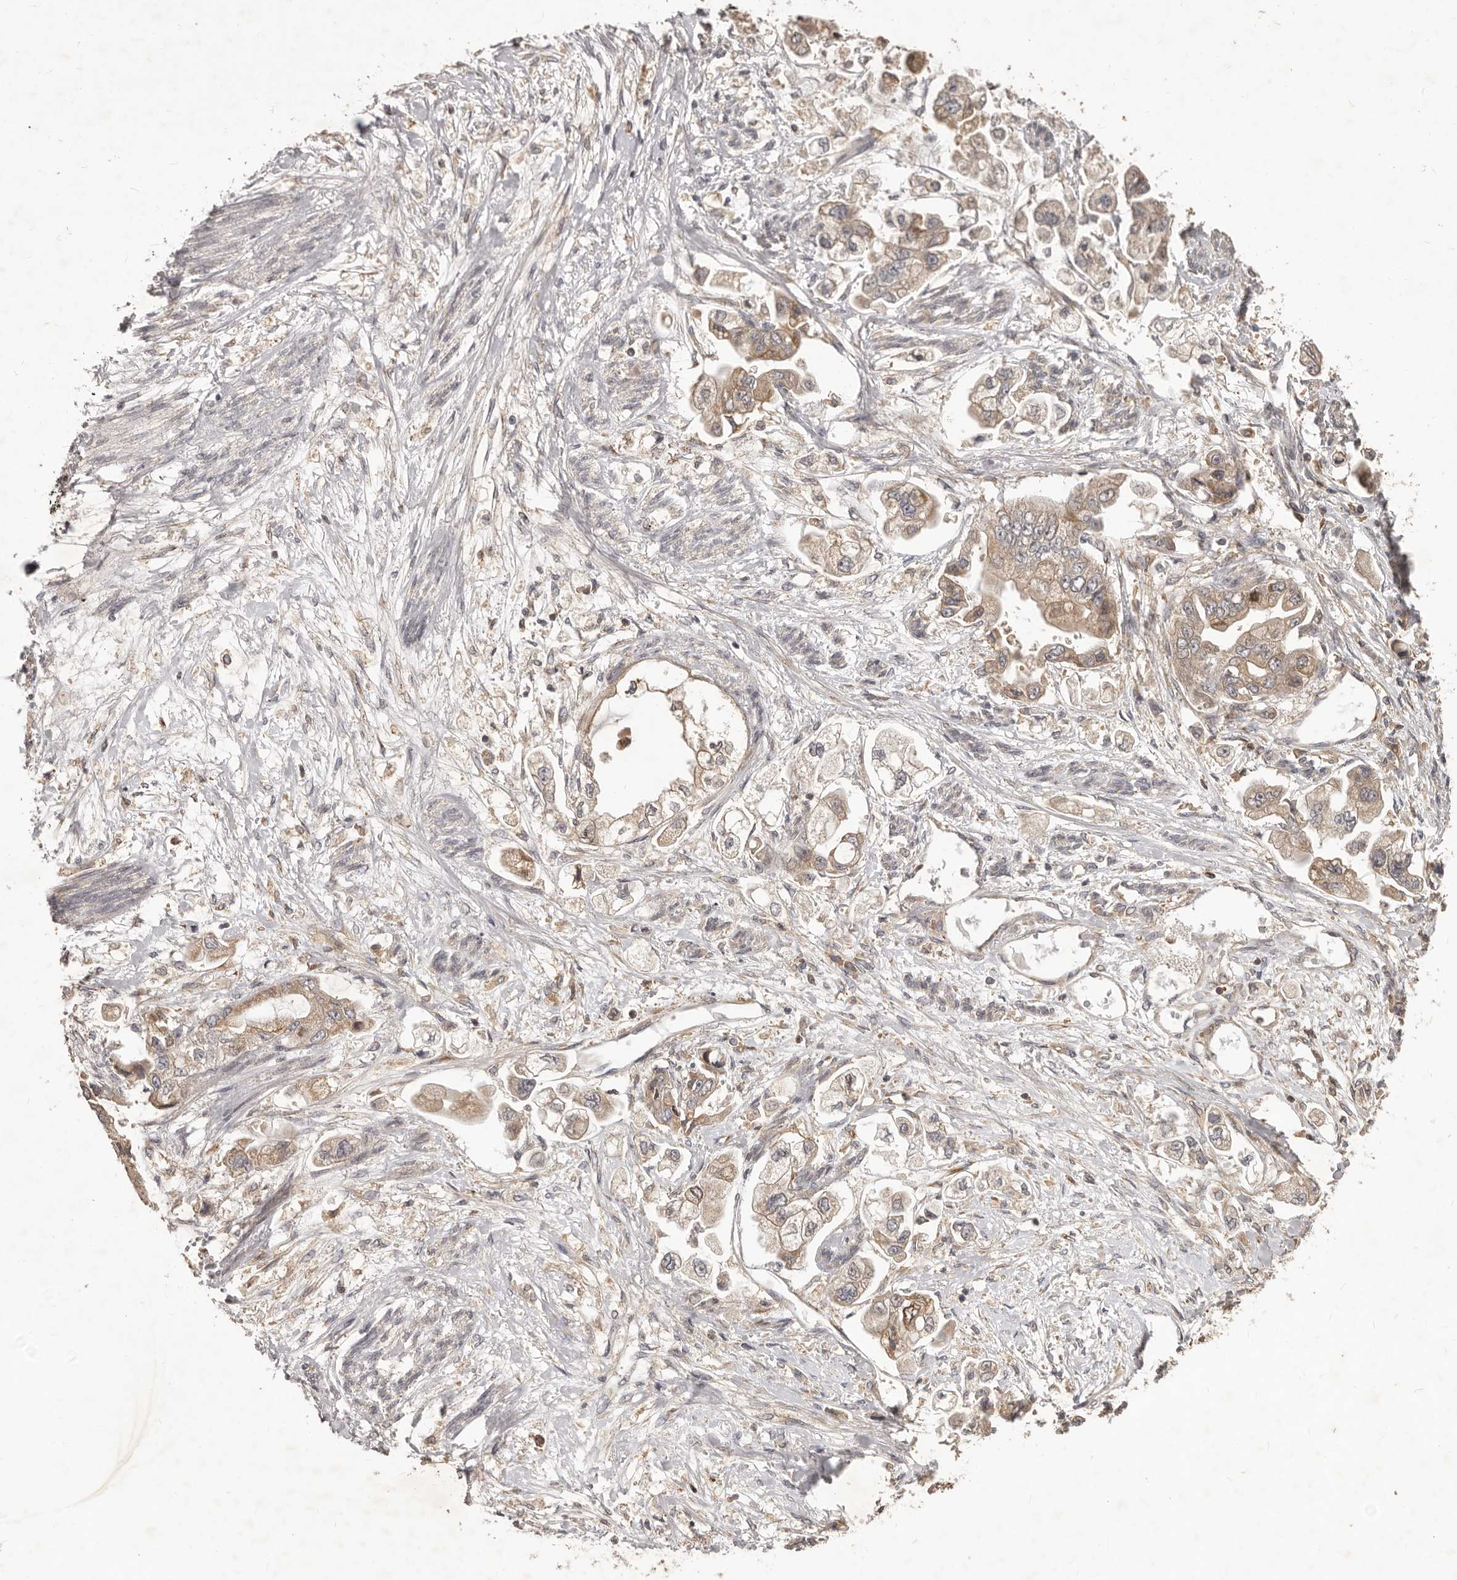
{"staining": {"intensity": "weak", "quantity": ">75%", "location": "cytoplasmic/membranous"}, "tissue": "stomach cancer", "cell_type": "Tumor cells", "image_type": "cancer", "snomed": [{"axis": "morphology", "description": "Adenocarcinoma, NOS"}, {"axis": "topography", "description": "Stomach"}], "caption": "Immunohistochemistry of human stomach adenocarcinoma displays low levels of weak cytoplasmic/membranous staining in approximately >75% of tumor cells.", "gene": "RNF187", "patient": {"sex": "male", "age": 62}}